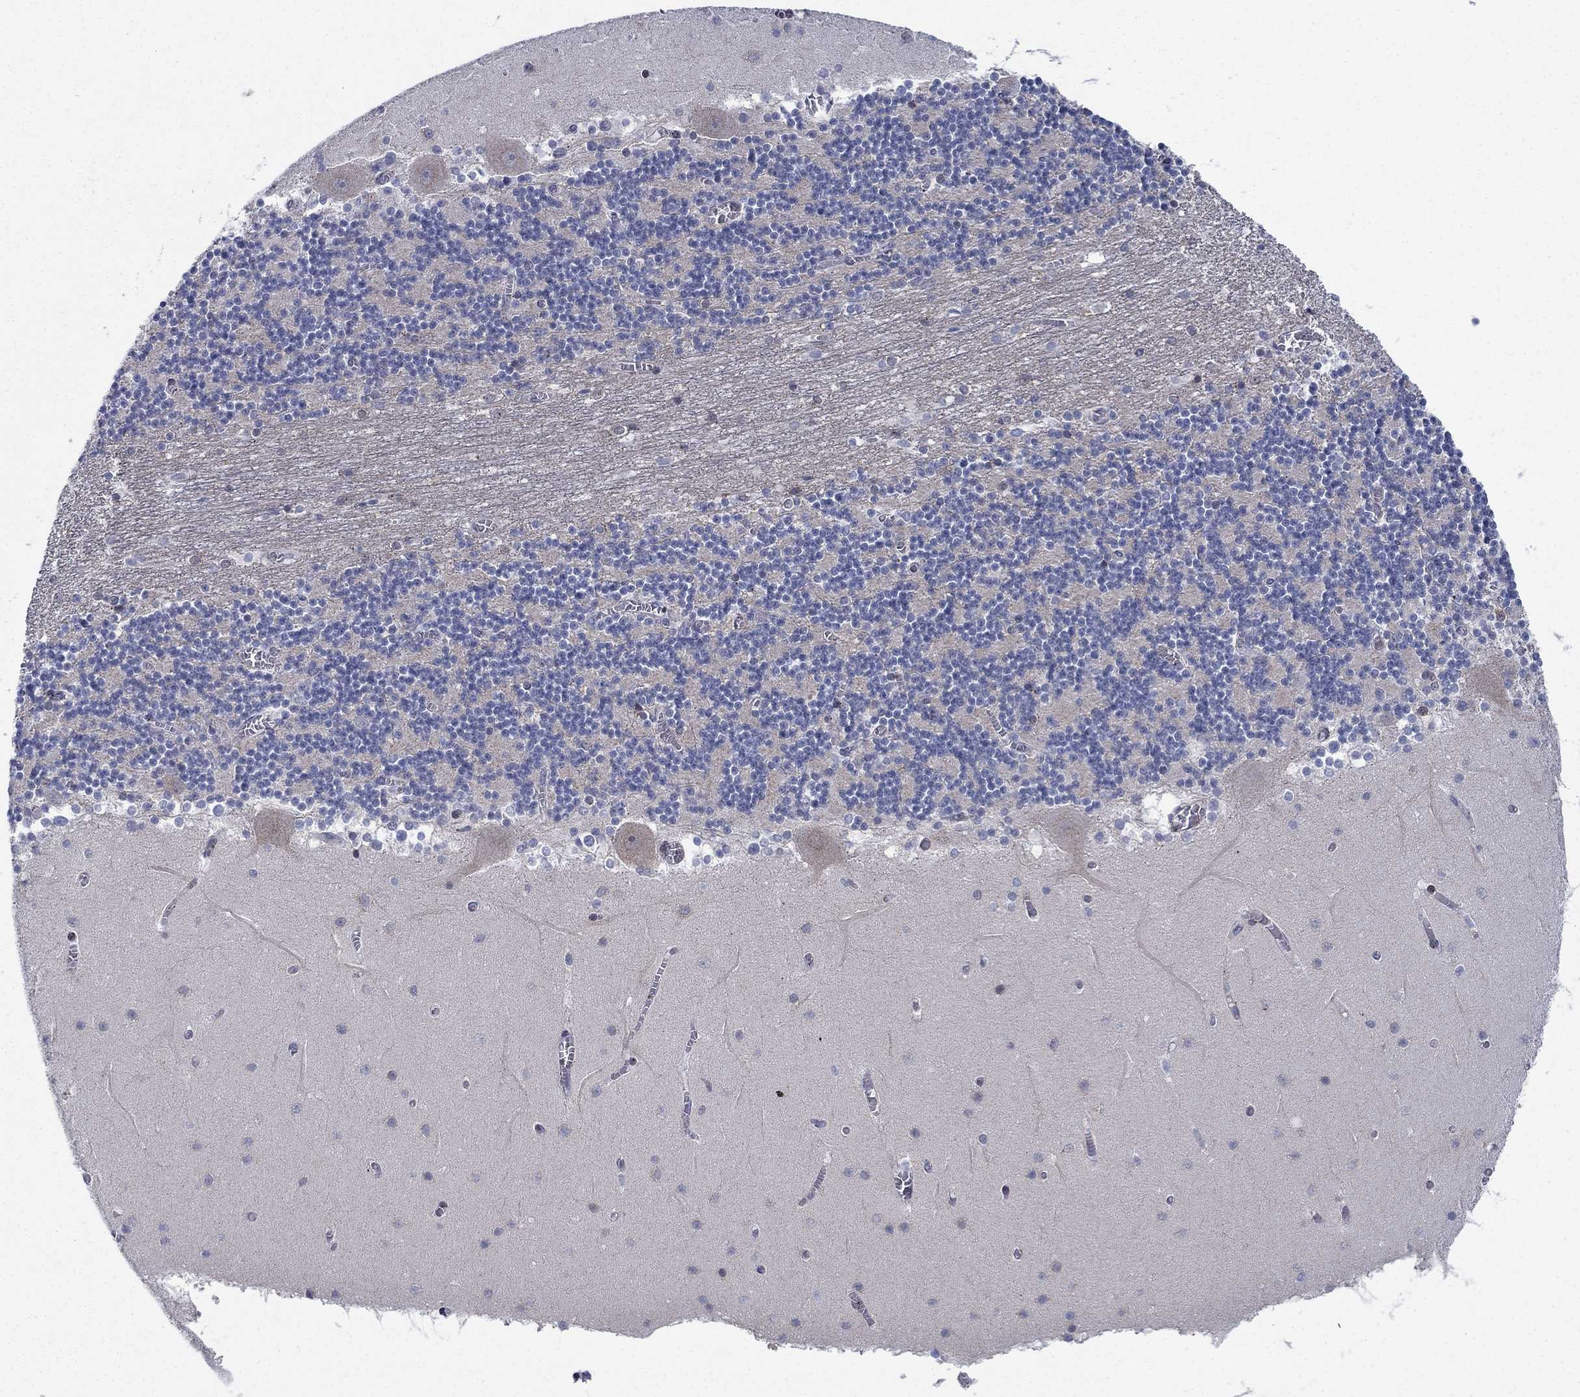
{"staining": {"intensity": "negative", "quantity": "none", "location": "none"}, "tissue": "cerebellum", "cell_type": "Cells in granular layer", "image_type": "normal", "snomed": [{"axis": "morphology", "description": "Normal tissue, NOS"}, {"axis": "topography", "description": "Cerebellum"}], "caption": "Immunohistochemistry (IHC) of unremarkable cerebellum reveals no staining in cells in granular layer. Nuclei are stained in blue.", "gene": "SH3RF1", "patient": {"sex": "female", "age": 28}}